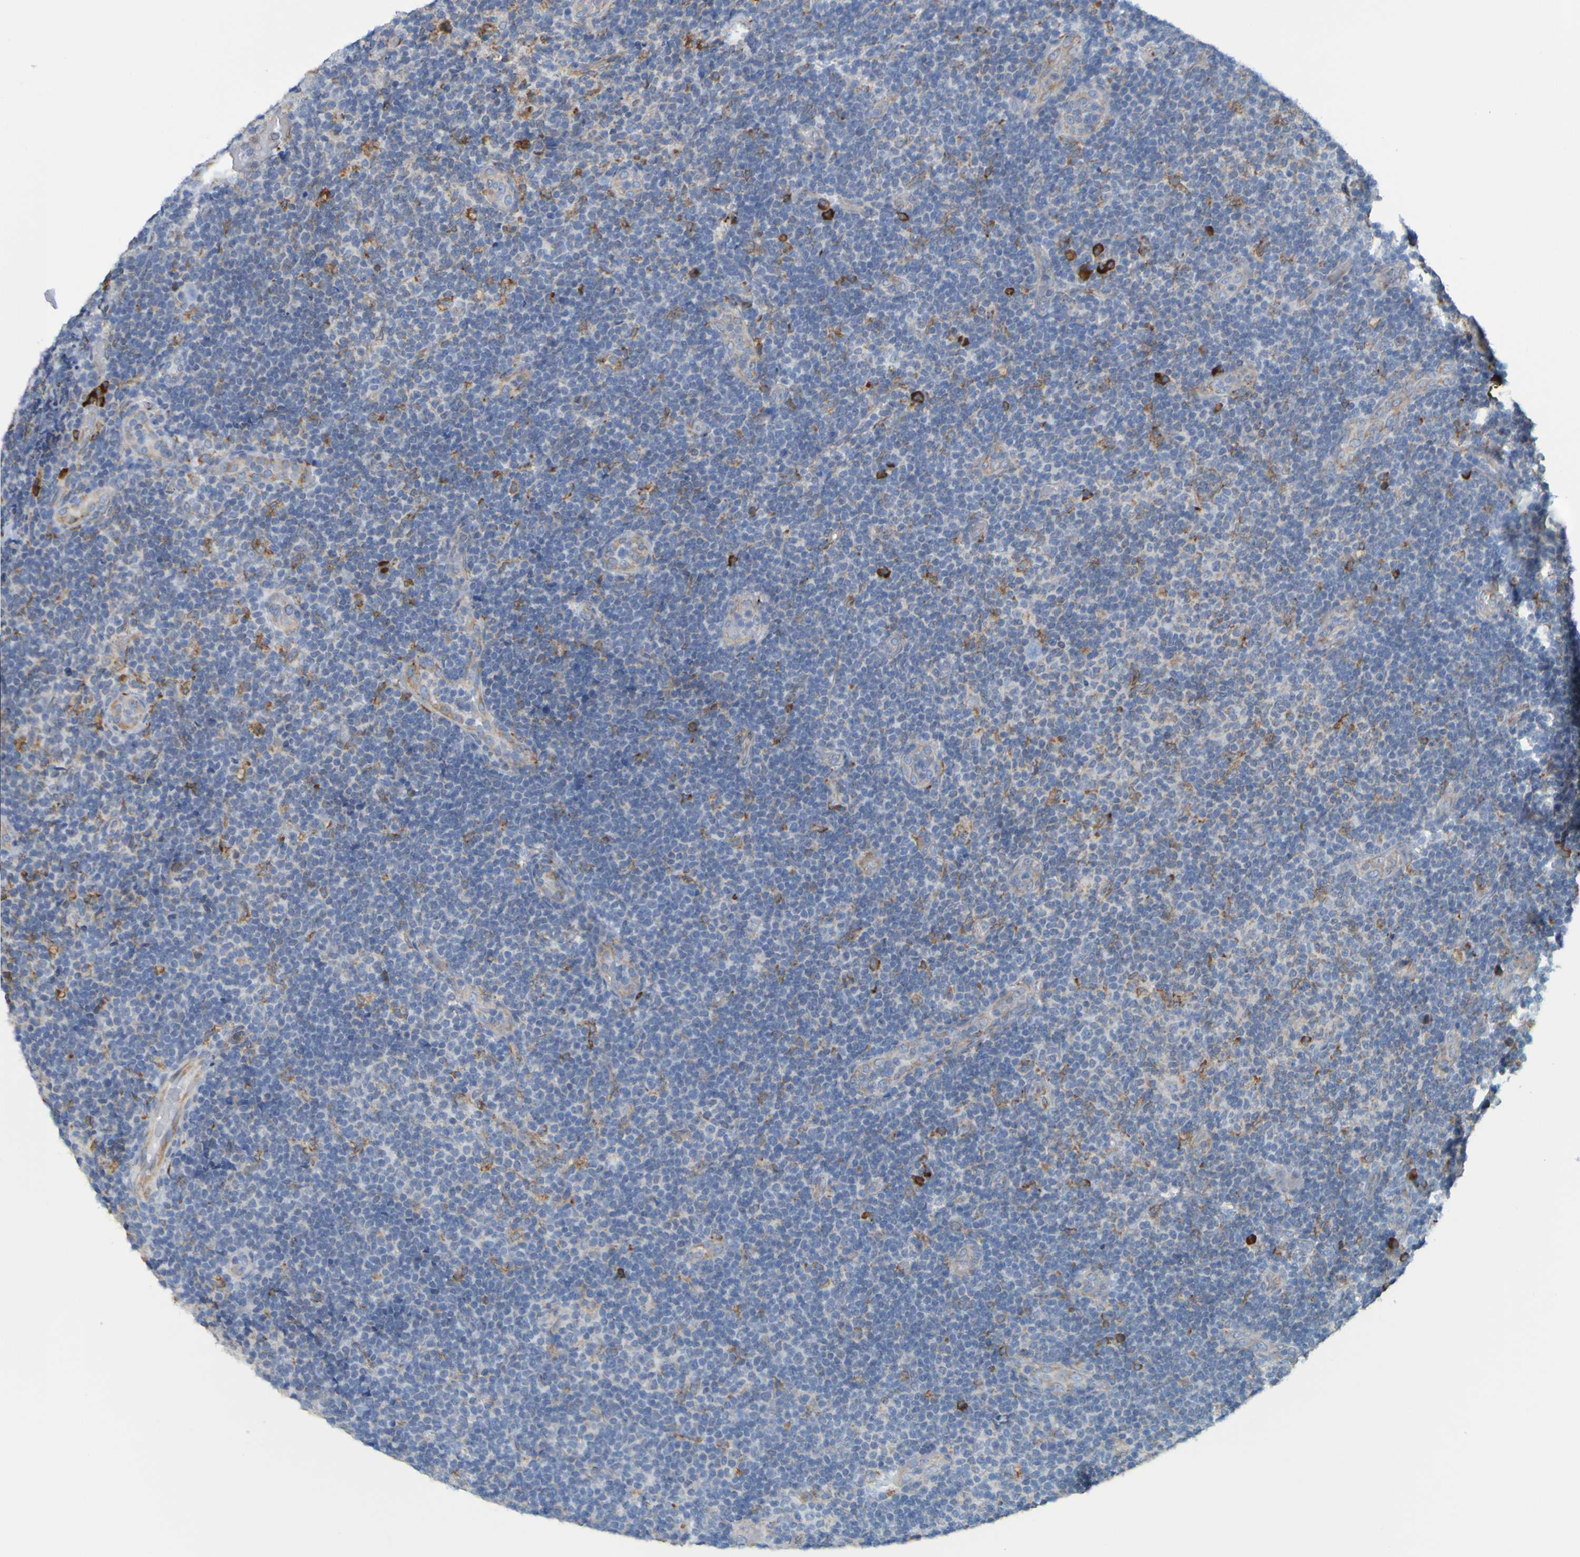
{"staining": {"intensity": "weak", "quantity": "25%-75%", "location": "cytoplasmic/membranous"}, "tissue": "lymphoma", "cell_type": "Tumor cells", "image_type": "cancer", "snomed": [{"axis": "morphology", "description": "Malignant lymphoma, non-Hodgkin's type, Low grade"}, {"axis": "topography", "description": "Lymph node"}], "caption": "The photomicrograph displays staining of malignant lymphoma, non-Hodgkin's type (low-grade), revealing weak cytoplasmic/membranous protein staining (brown color) within tumor cells. The protein is stained brown, and the nuclei are stained in blue (DAB IHC with brightfield microscopy, high magnification).", "gene": "SSR1", "patient": {"sex": "male", "age": 83}}